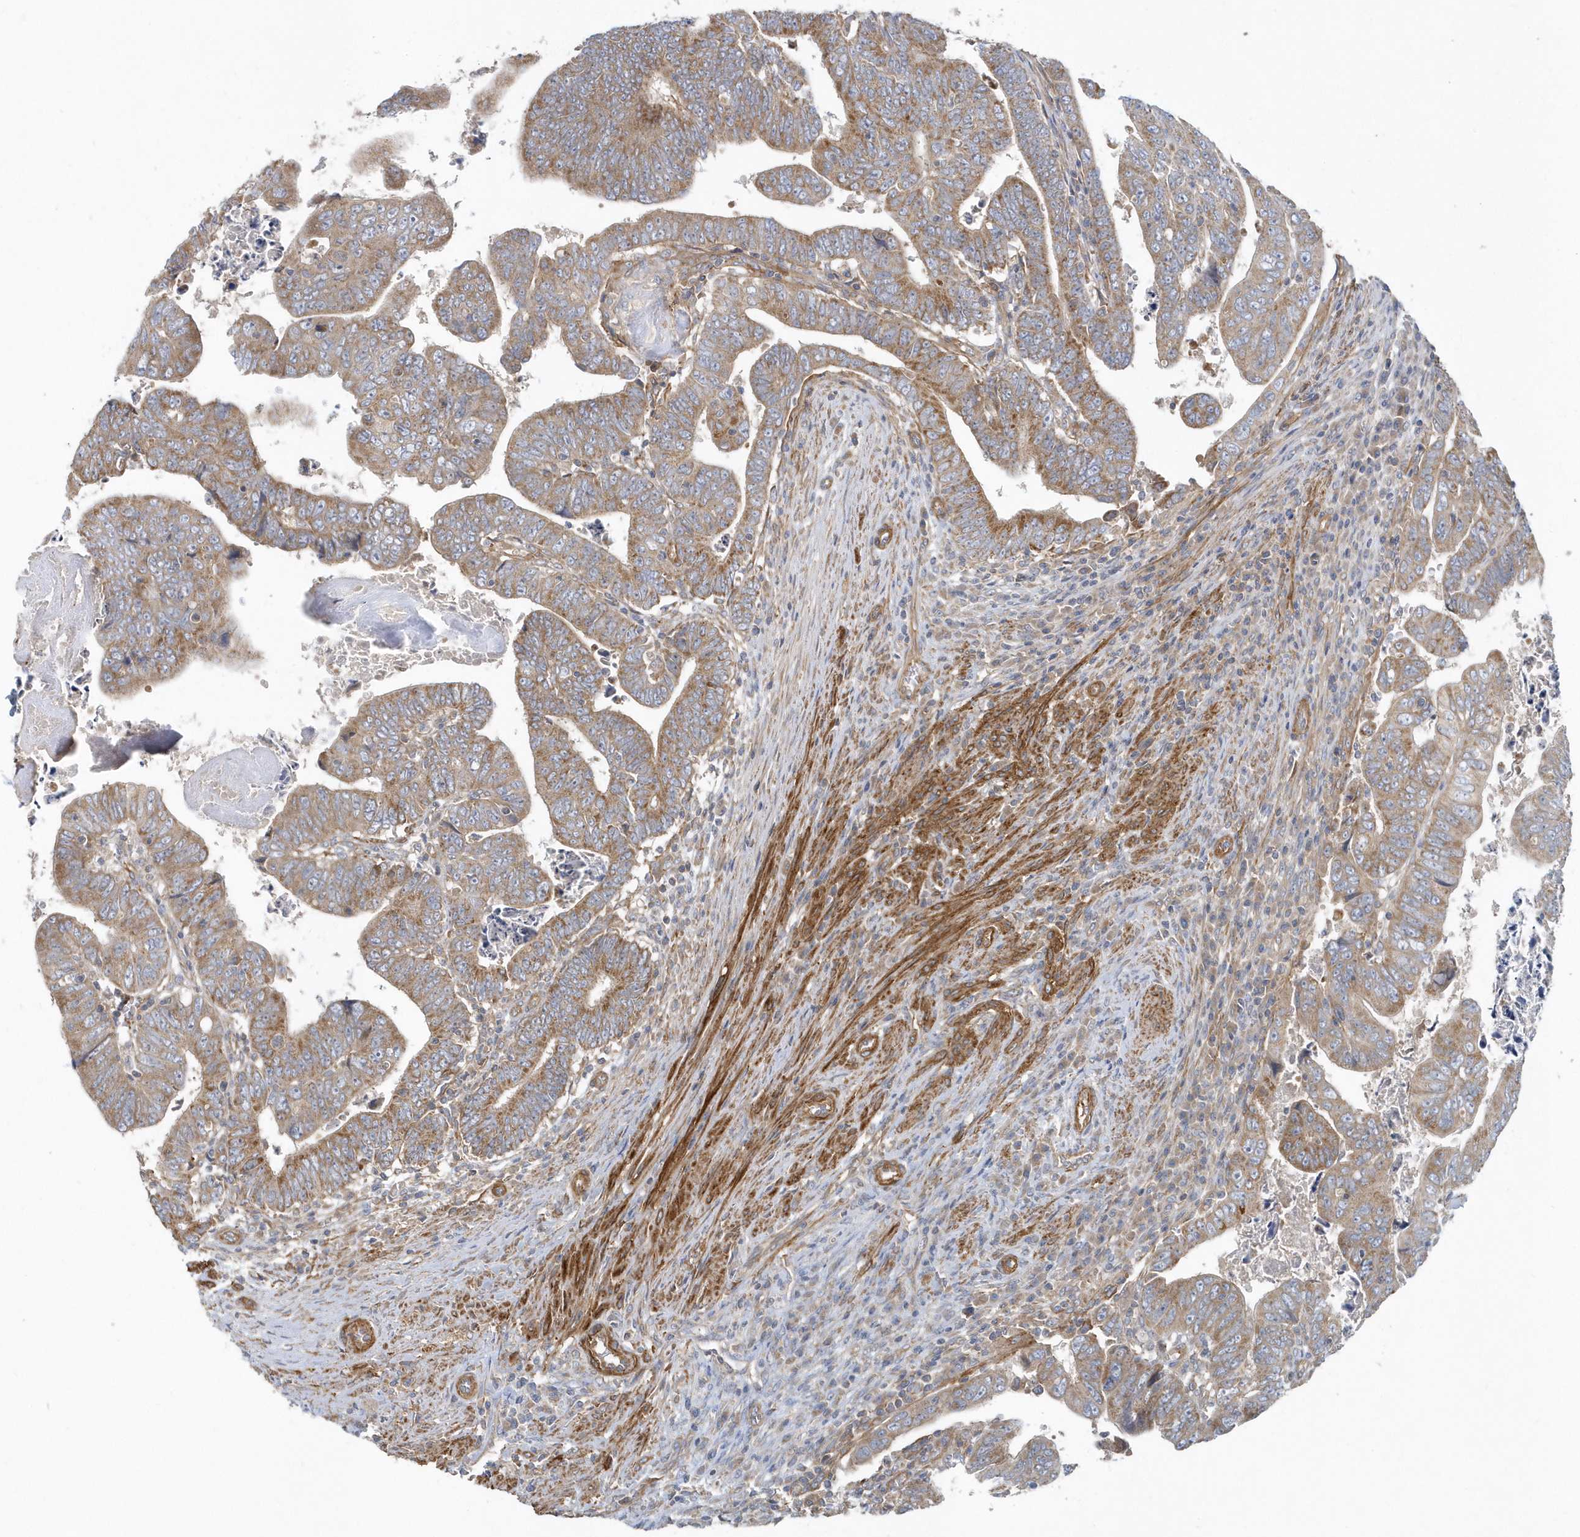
{"staining": {"intensity": "moderate", "quantity": ">75%", "location": "cytoplasmic/membranous"}, "tissue": "colorectal cancer", "cell_type": "Tumor cells", "image_type": "cancer", "snomed": [{"axis": "morphology", "description": "Normal tissue, NOS"}, {"axis": "morphology", "description": "Adenocarcinoma, NOS"}, {"axis": "topography", "description": "Rectum"}], "caption": "Immunohistochemistry (IHC) staining of colorectal adenocarcinoma, which reveals medium levels of moderate cytoplasmic/membranous expression in about >75% of tumor cells indicating moderate cytoplasmic/membranous protein positivity. The staining was performed using DAB (brown) for protein detection and nuclei were counterstained in hematoxylin (blue).", "gene": "LEXM", "patient": {"sex": "female", "age": 65}}